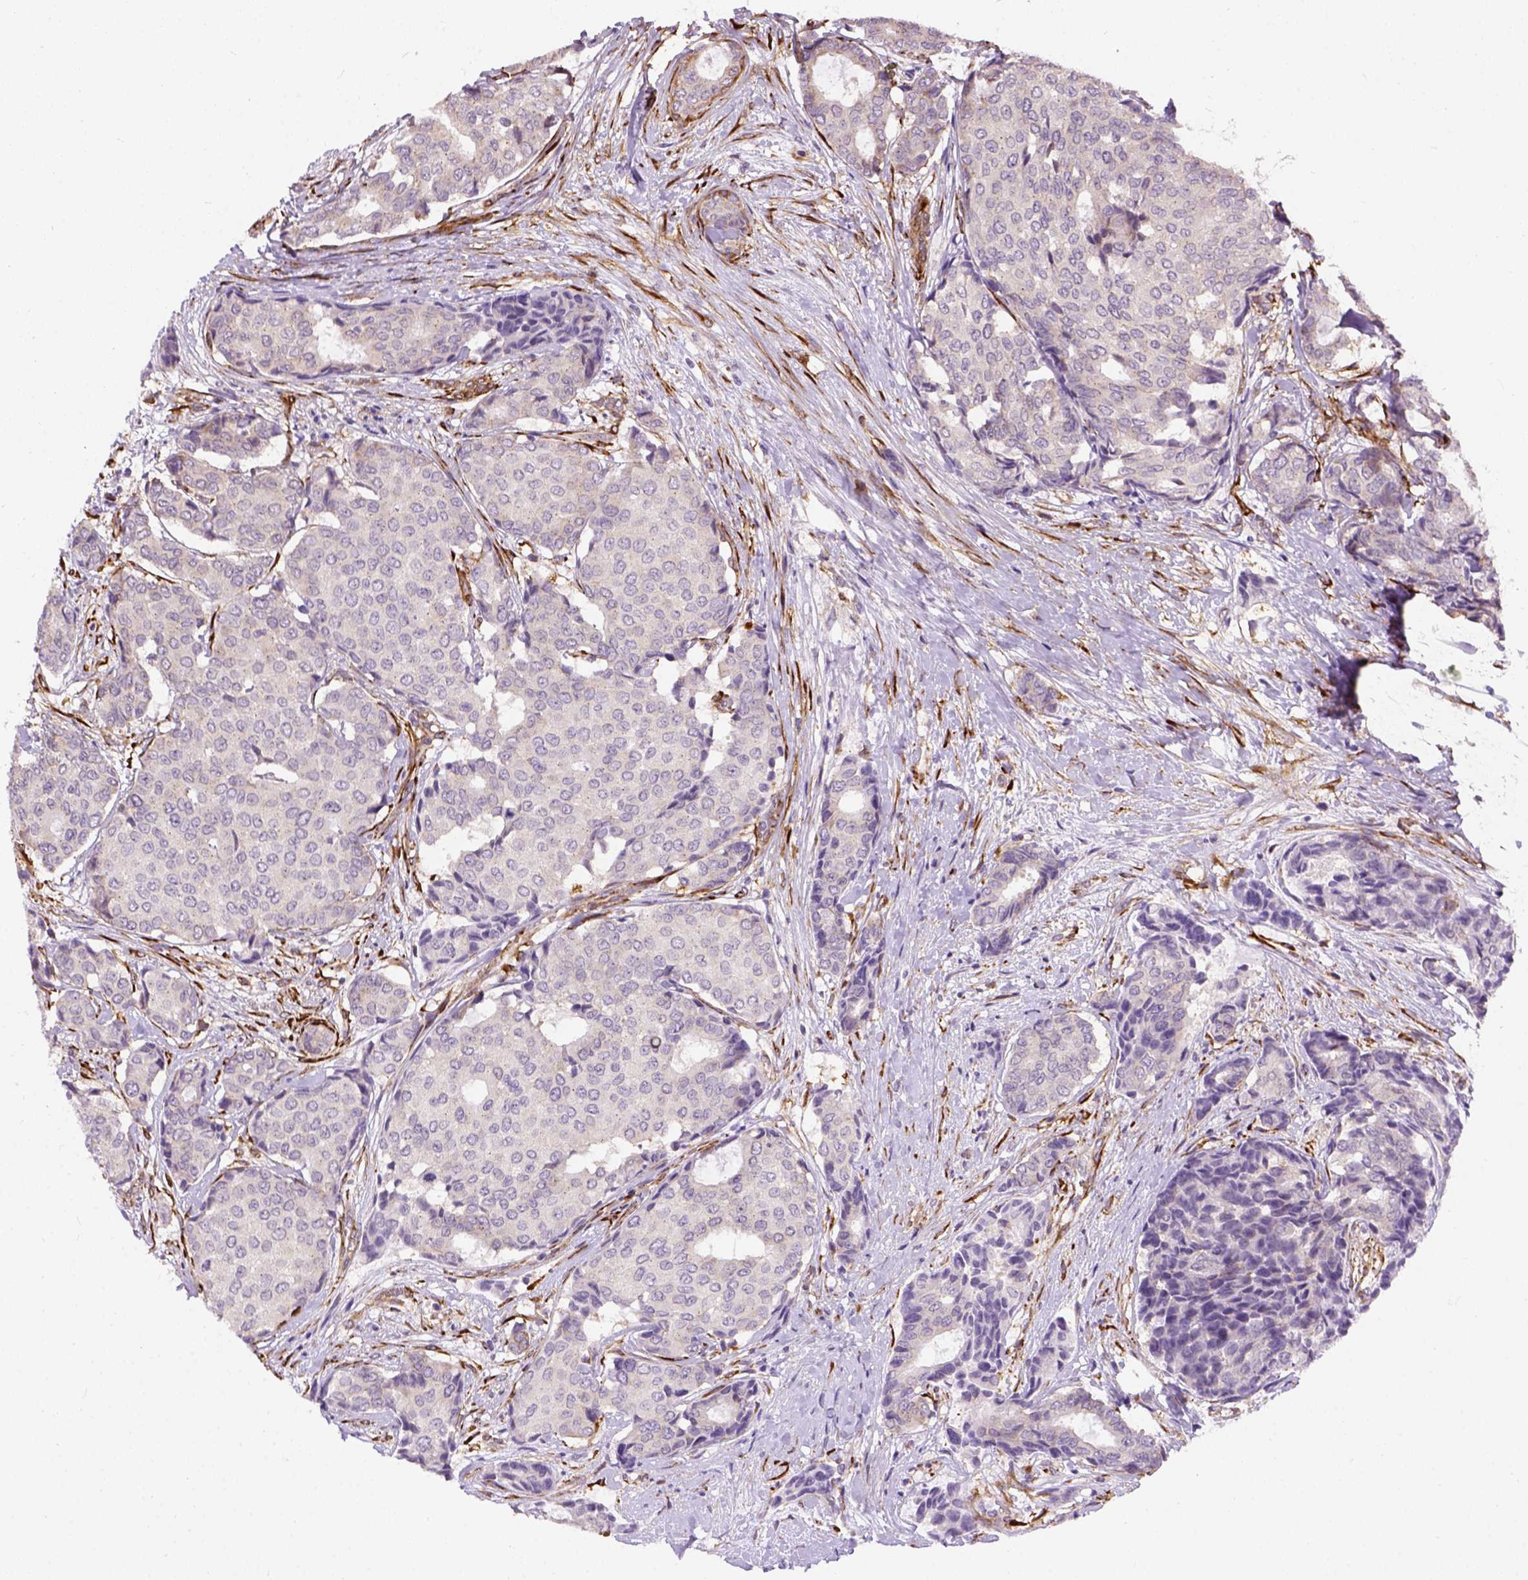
{"staining": {"intensity": "weak", "quantity": "<25%", "location": "cytoplasmic/membranous"}, "tissue": "breast cancer", "cell_type": "Tumor cells", "image_type": "cancer", "snomed": [{"axis": "morphology", "description": "Duct carcinoma"}, {"axis": "topography", "description": "Breast"}], "caption": "Immunohistochemistry (IHC) photomicrograph of invasive ductal carcinoma (breast) stained for a protein (brown), which displays no expression in tumor cells. The staining is performed using DAB (3,3'-diaminobenzidine) brown chromogen with nuclei counter-stained in using hematoxylin.", "gene": "KAZN", "patient": {"sex": "female", "age": 75}}